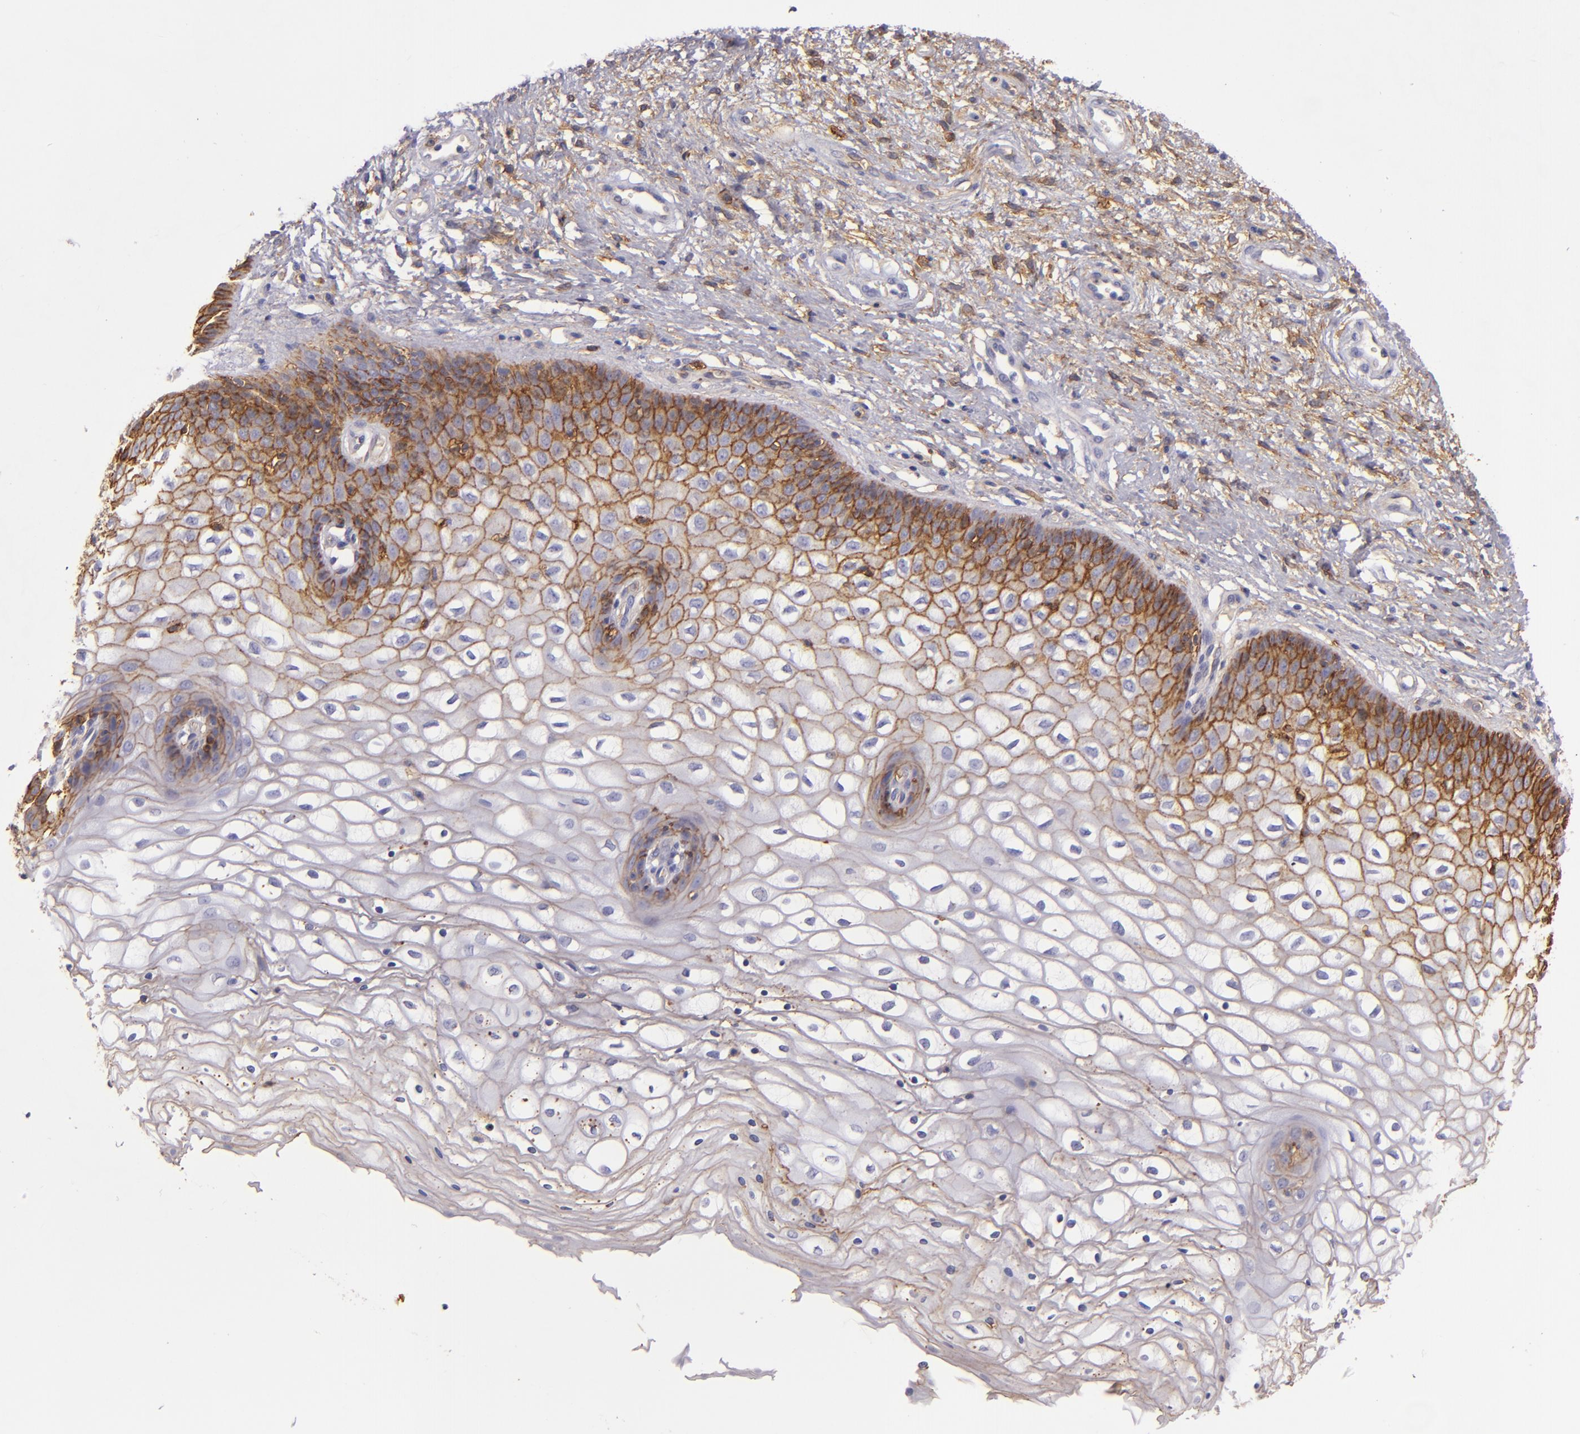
{"staining": {"intensity": "strong", "quantity": "25%-75%", "location": "cytoplasmic/membranous"}, "tissue": "vagina", "cell_type": "Squamous epithelial cells", "image_type": "normal", "snomed": [{"axis": "morphology", "description": "Normal tissue, NOS"}, {"axis": "topography", "description": "Vagina"}], "caption": "Brown immunohistochemical staining in unremarkable vagina displays strong cytoplasmic/membranous positivity in approximately 25%-75% of squamous epithelial cells. (DAB = brown stain, brightfield microscopy at high magnification).", "gene": "CD9", "patient": {"sex": "female", "age": 34}}